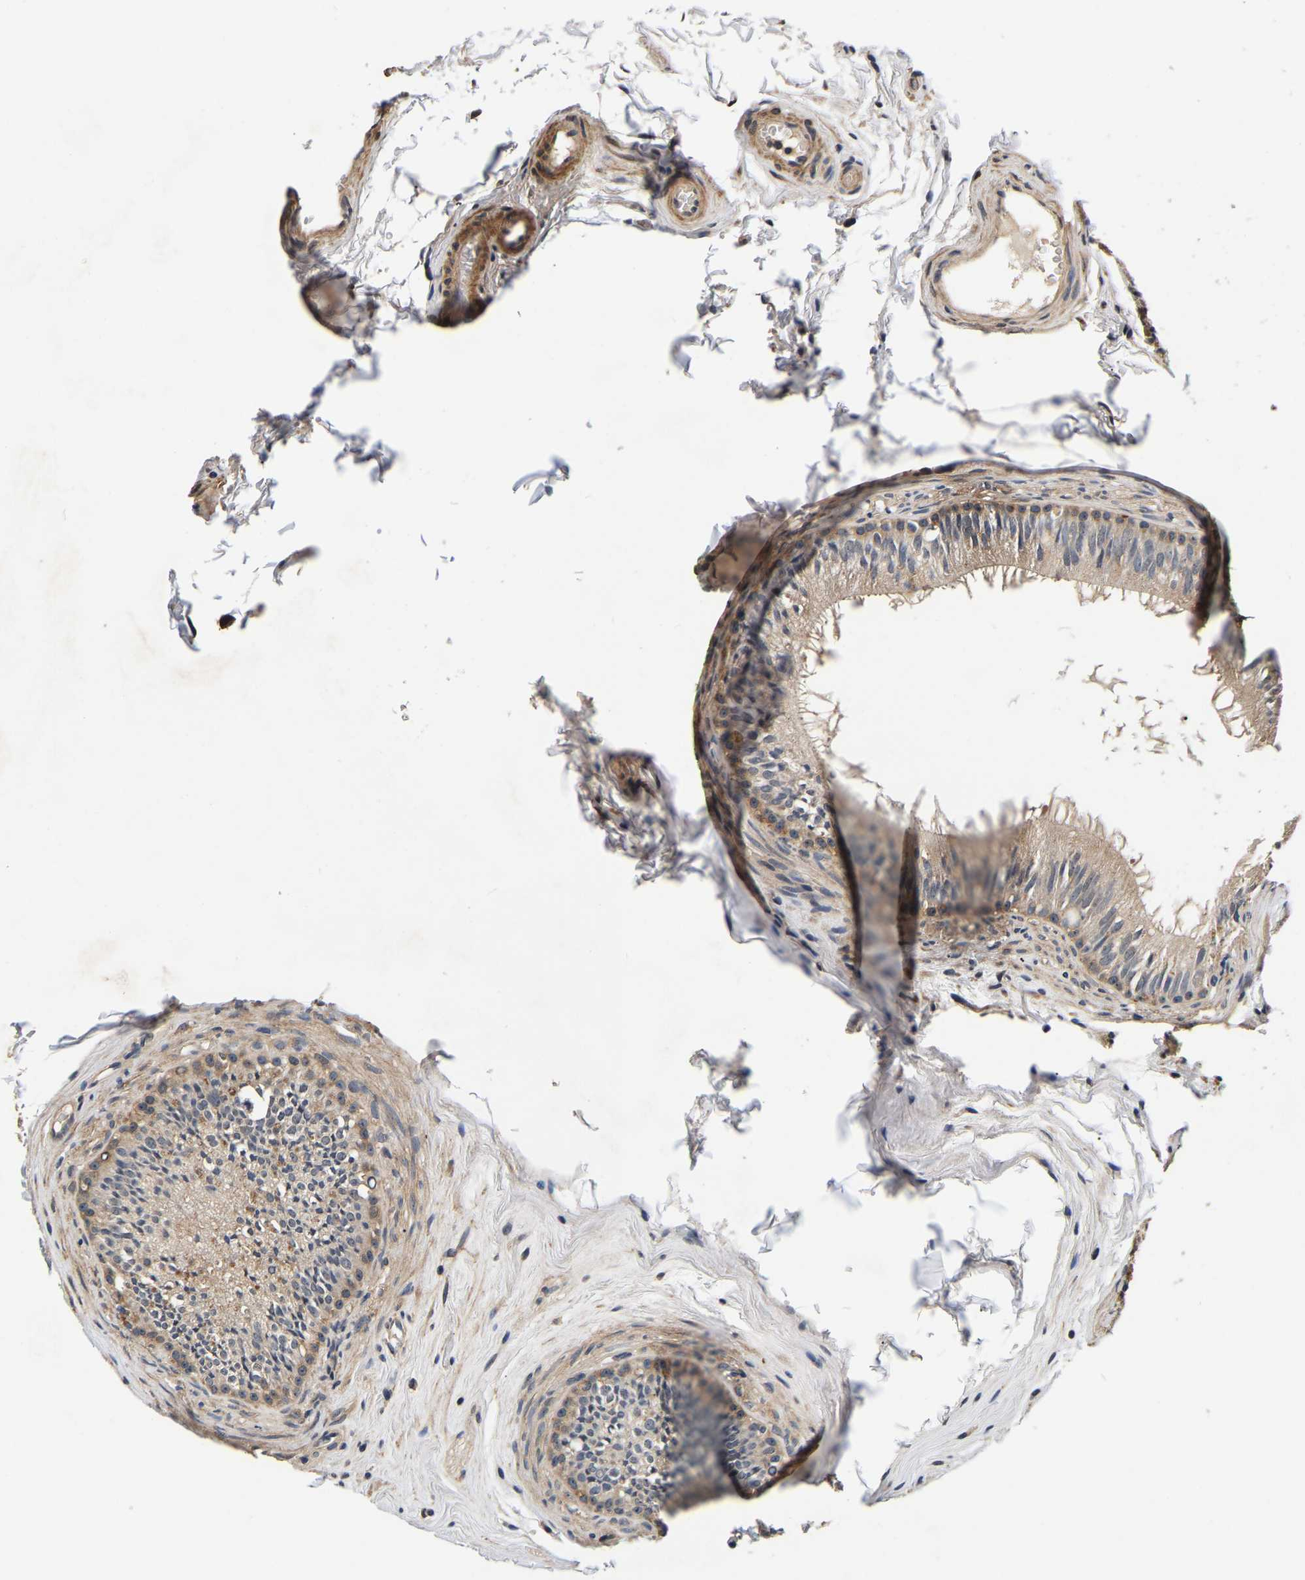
{"staining": {"intensity": "moderate", "quantity": "<25%", "location": "cytoplasmic/membranous"}, "tissue": "epididymis", "cell_type": "Glandular cells", "image_type": "normal", "snomed": [{"axis": "morphology", "description": "Normal tissue, NOS"}, {"axis": "topography", "description": "Testis"}, {"axis": "topography", "description": "Epididymis"}], "caption": "High-power microscopy captured an immunohistochemistry photomicrograph of benign epididymis, revealing moderate cytoplasmic/membranous staining in approximately <25% of glandular cells.", "gene": "RUVBL1", "patient": {"sex": "male", "age": 36}}